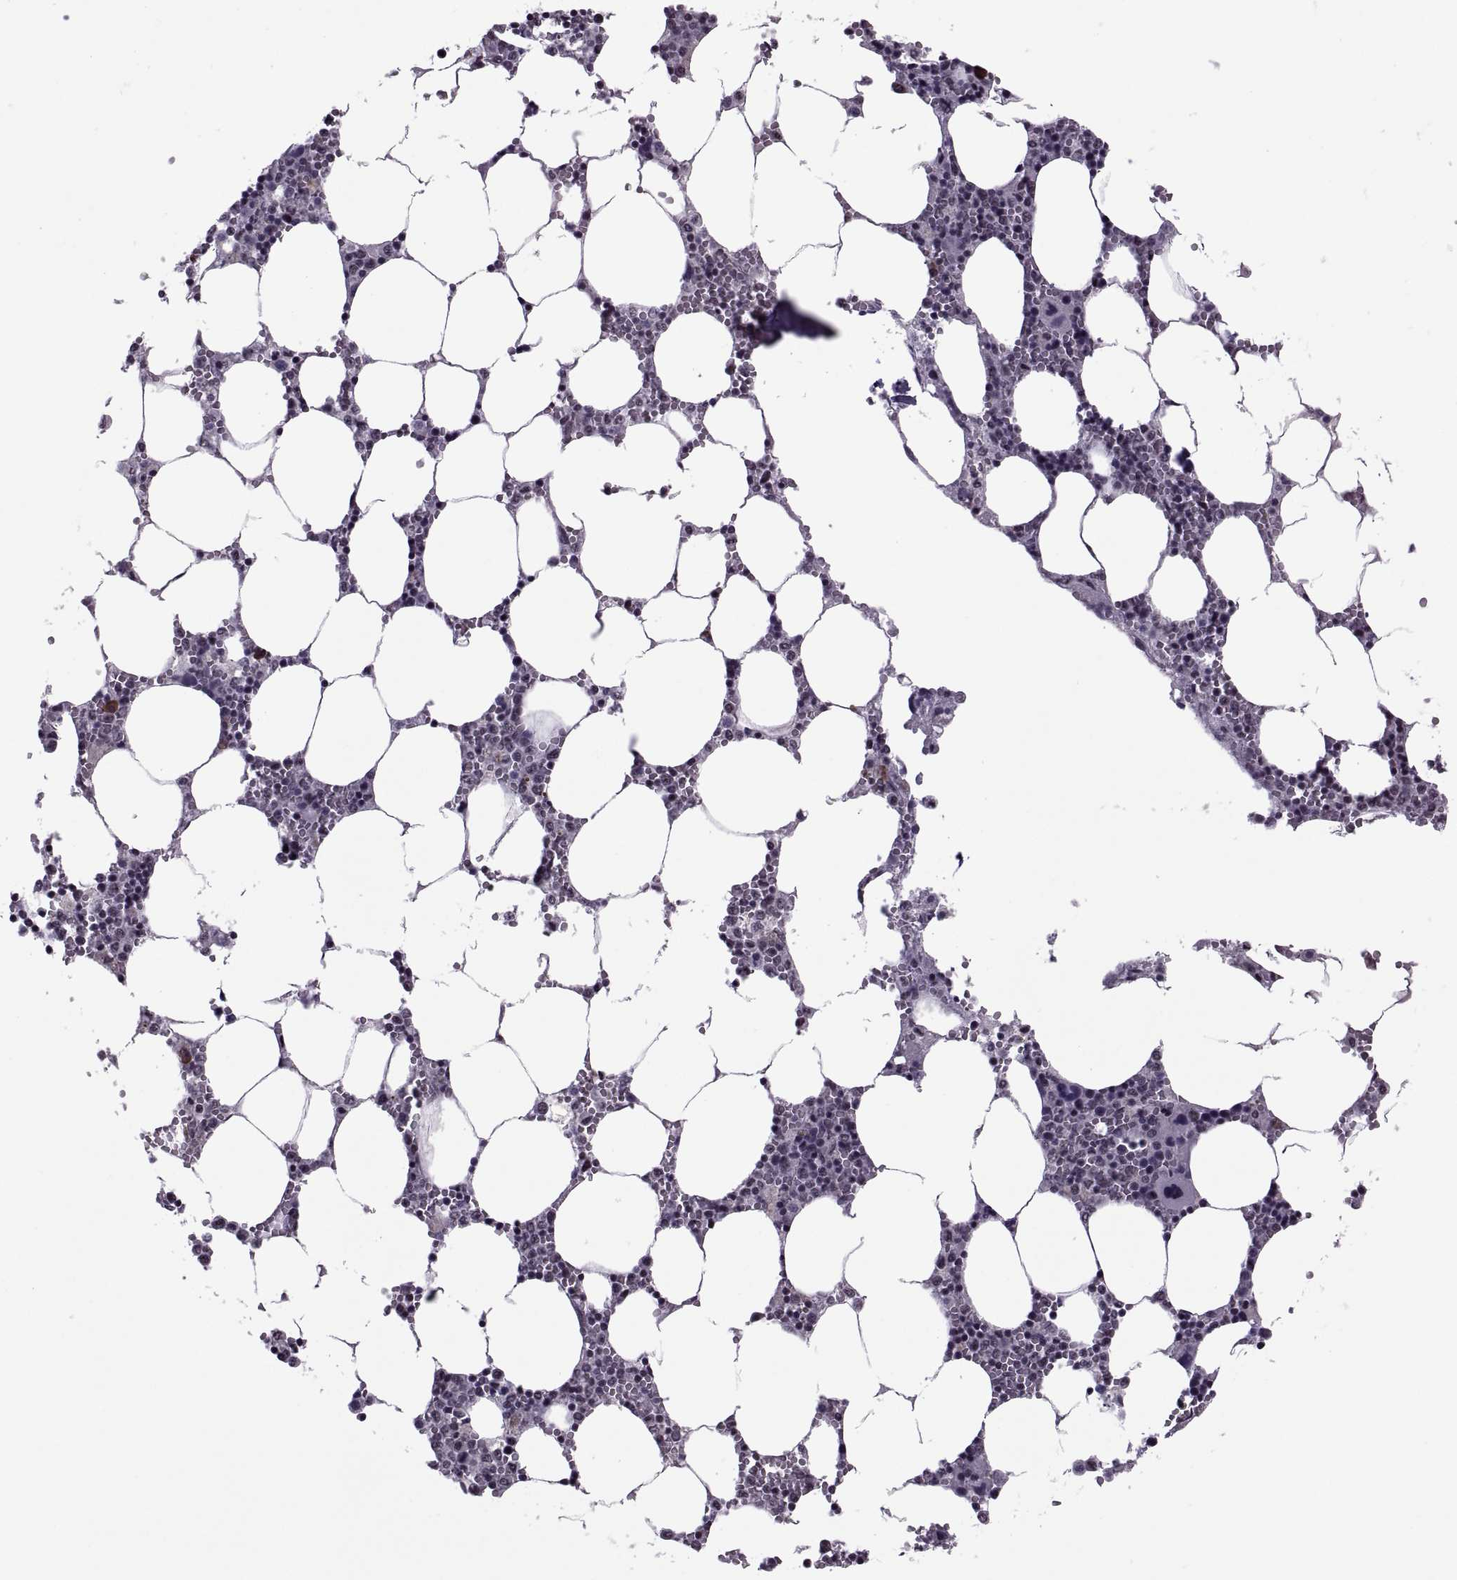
{"staining": {"intensity": "negative", "quantity": "none", "location": "none"}, "tissue": "bone marrow", "cell_type": "Hematopoietic cells", "image_type": "normal", "snomed": [{"axis": "morphology", "description": "Normal tissue, NOS"}, {"axis": "topography", "description": "Bone marrow"}], "caption": "A high-resolution photomicrograph shows IHC staining of unremarkable bone marrow, which exhibits no significant expression in hematopoietic cells. Brightfield microscopy of immunohistochemistry stained with DAB (brown) and hematoxylin (blue), captured at high magnification.", "gene": "MAGEA4", "patient": {"sex": "female", "age": 64}}